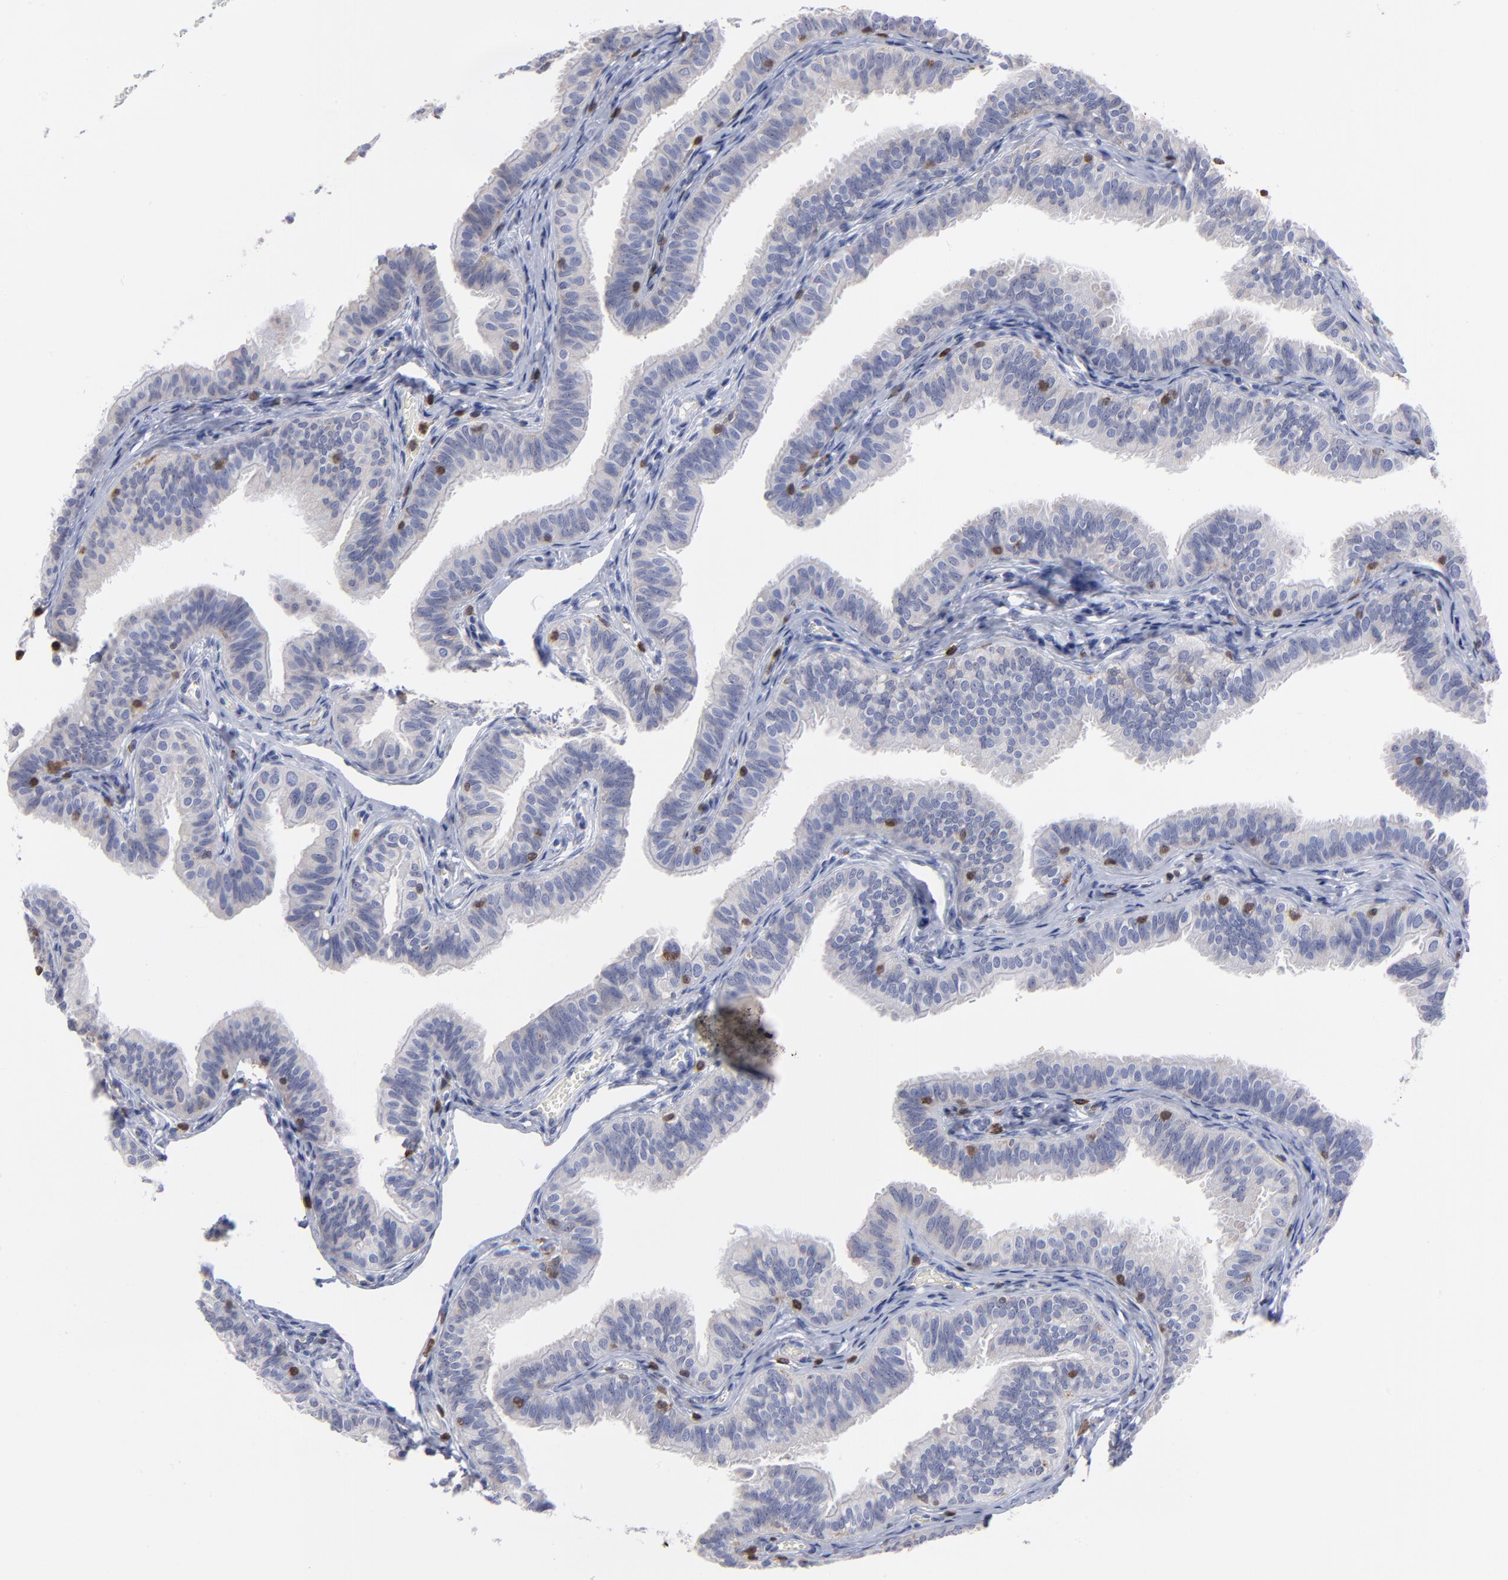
{"staining": {"intensity": "negative", "quantity": "none", "location": "none"}, "tissue": "fallopian tube", "cell_type": "Glandular cells", "image_type": "normal", "snomed": [{"axis": "morphology", "description": "Normal tissue, NOS"}, {"axis": "morphology", "description": "Dermoid, NOS"}, {"axis": "topography", "description": "Fallopian tube"}], "caption": "Image shows no protein expression in glandular cells of unremarkable fallopian tube. (Immunohistochemistry, brightfield microscopy, high magnification).", "gene": "TBXT", "patient": {"sex": "female", "age": 33}}